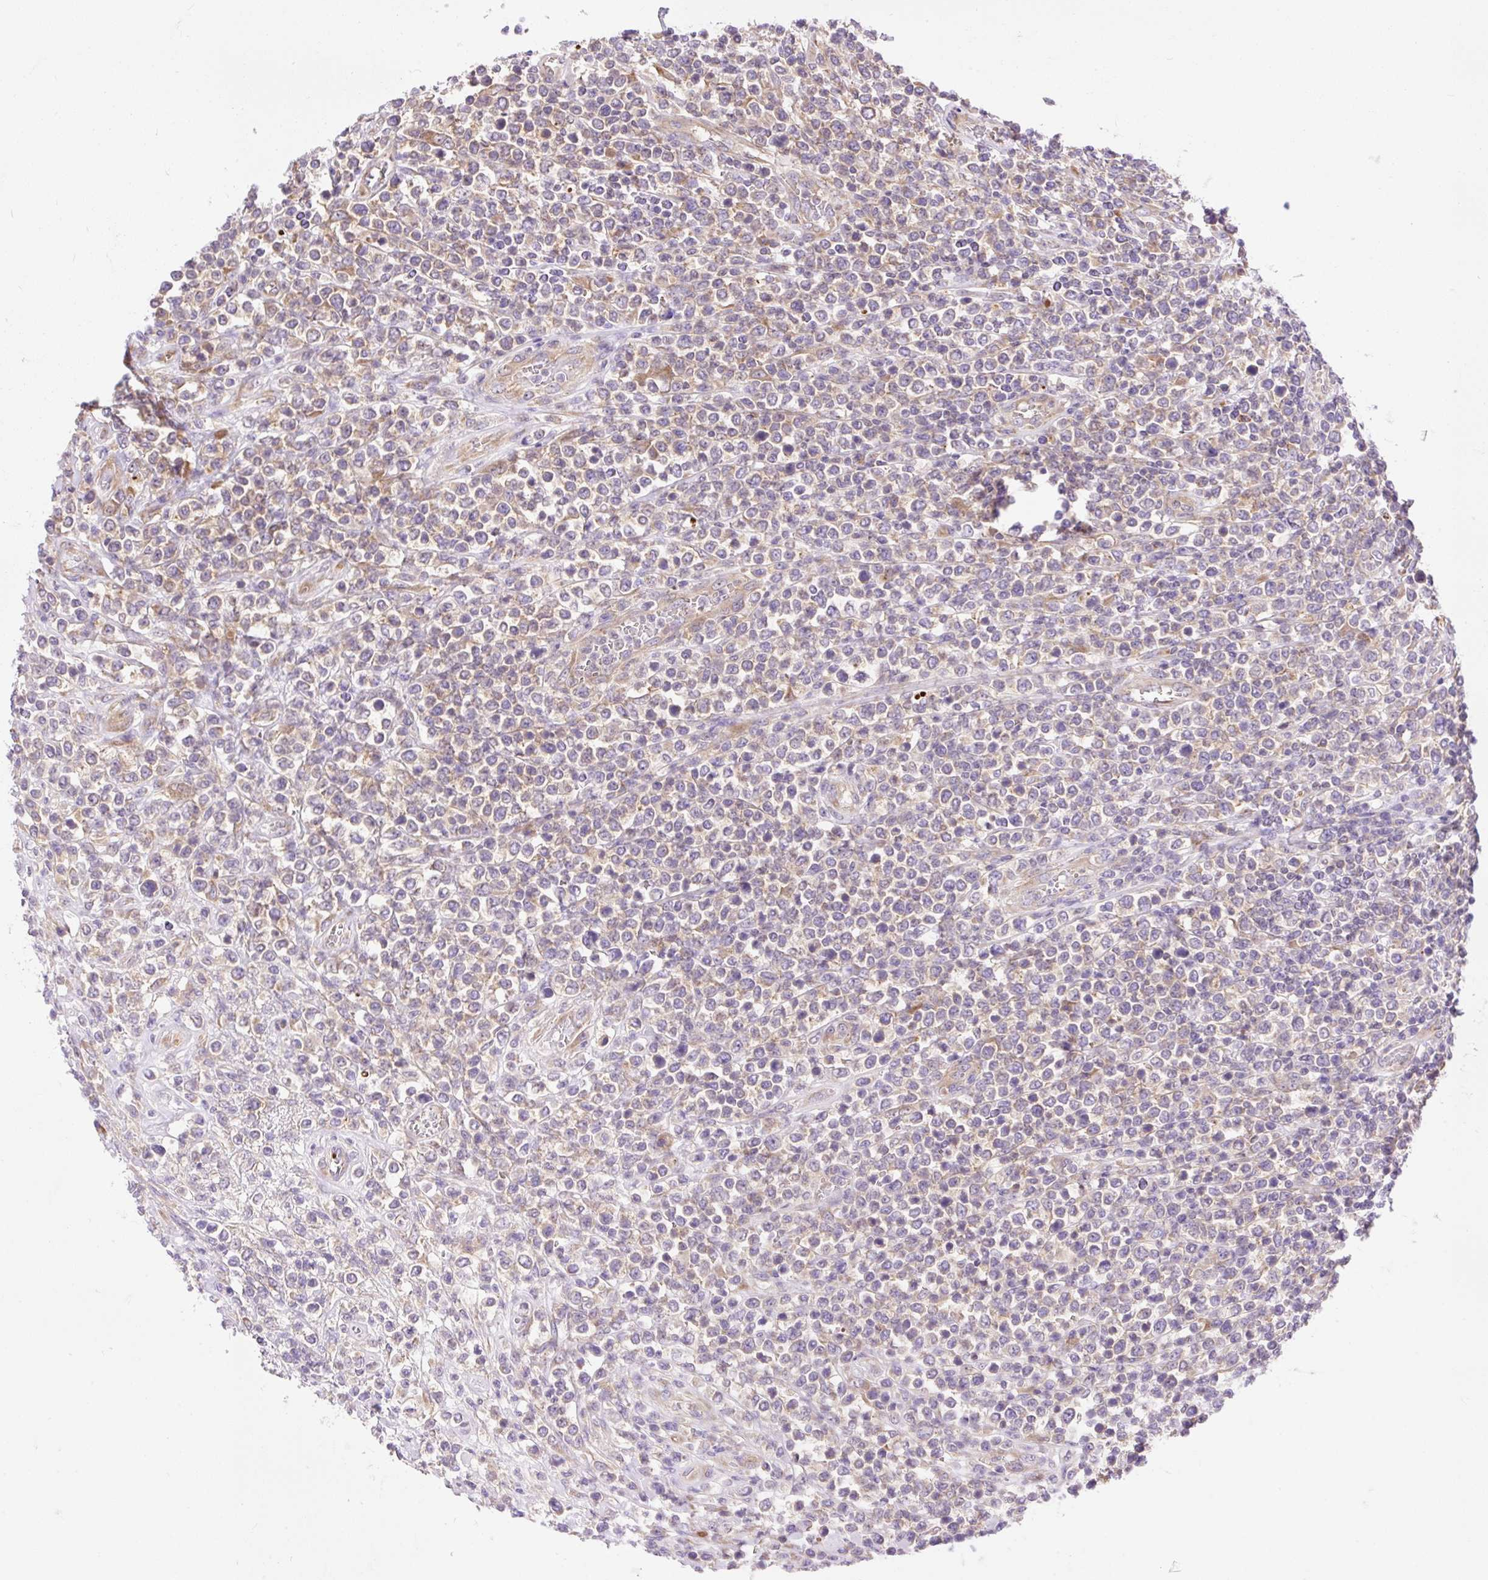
{"staining": {"intensity": "weak", "quantity": "<25%", "location": "cytoplasmic/membranous"}, "tissue": "lymphoma", "cell_type": "Tumor cells", "image_type": "cancer", "snomed": [{"axis": "morphology", "description": "Malignant lymphoma, non-Hodgkin's type, High grade"}, {"axis": "topography", "description": "Soft tissue"}], "caption": "An IHC photomicrograph of malignant lymphoma, non-Hodgkin's type (high-grade) is shown. There is no staining in tumor cells of malignant lymphoma, non-Hodgkin's type (high-grade).", "gene": "GPR45", "patient": {"sex": "female", "age": 56}}